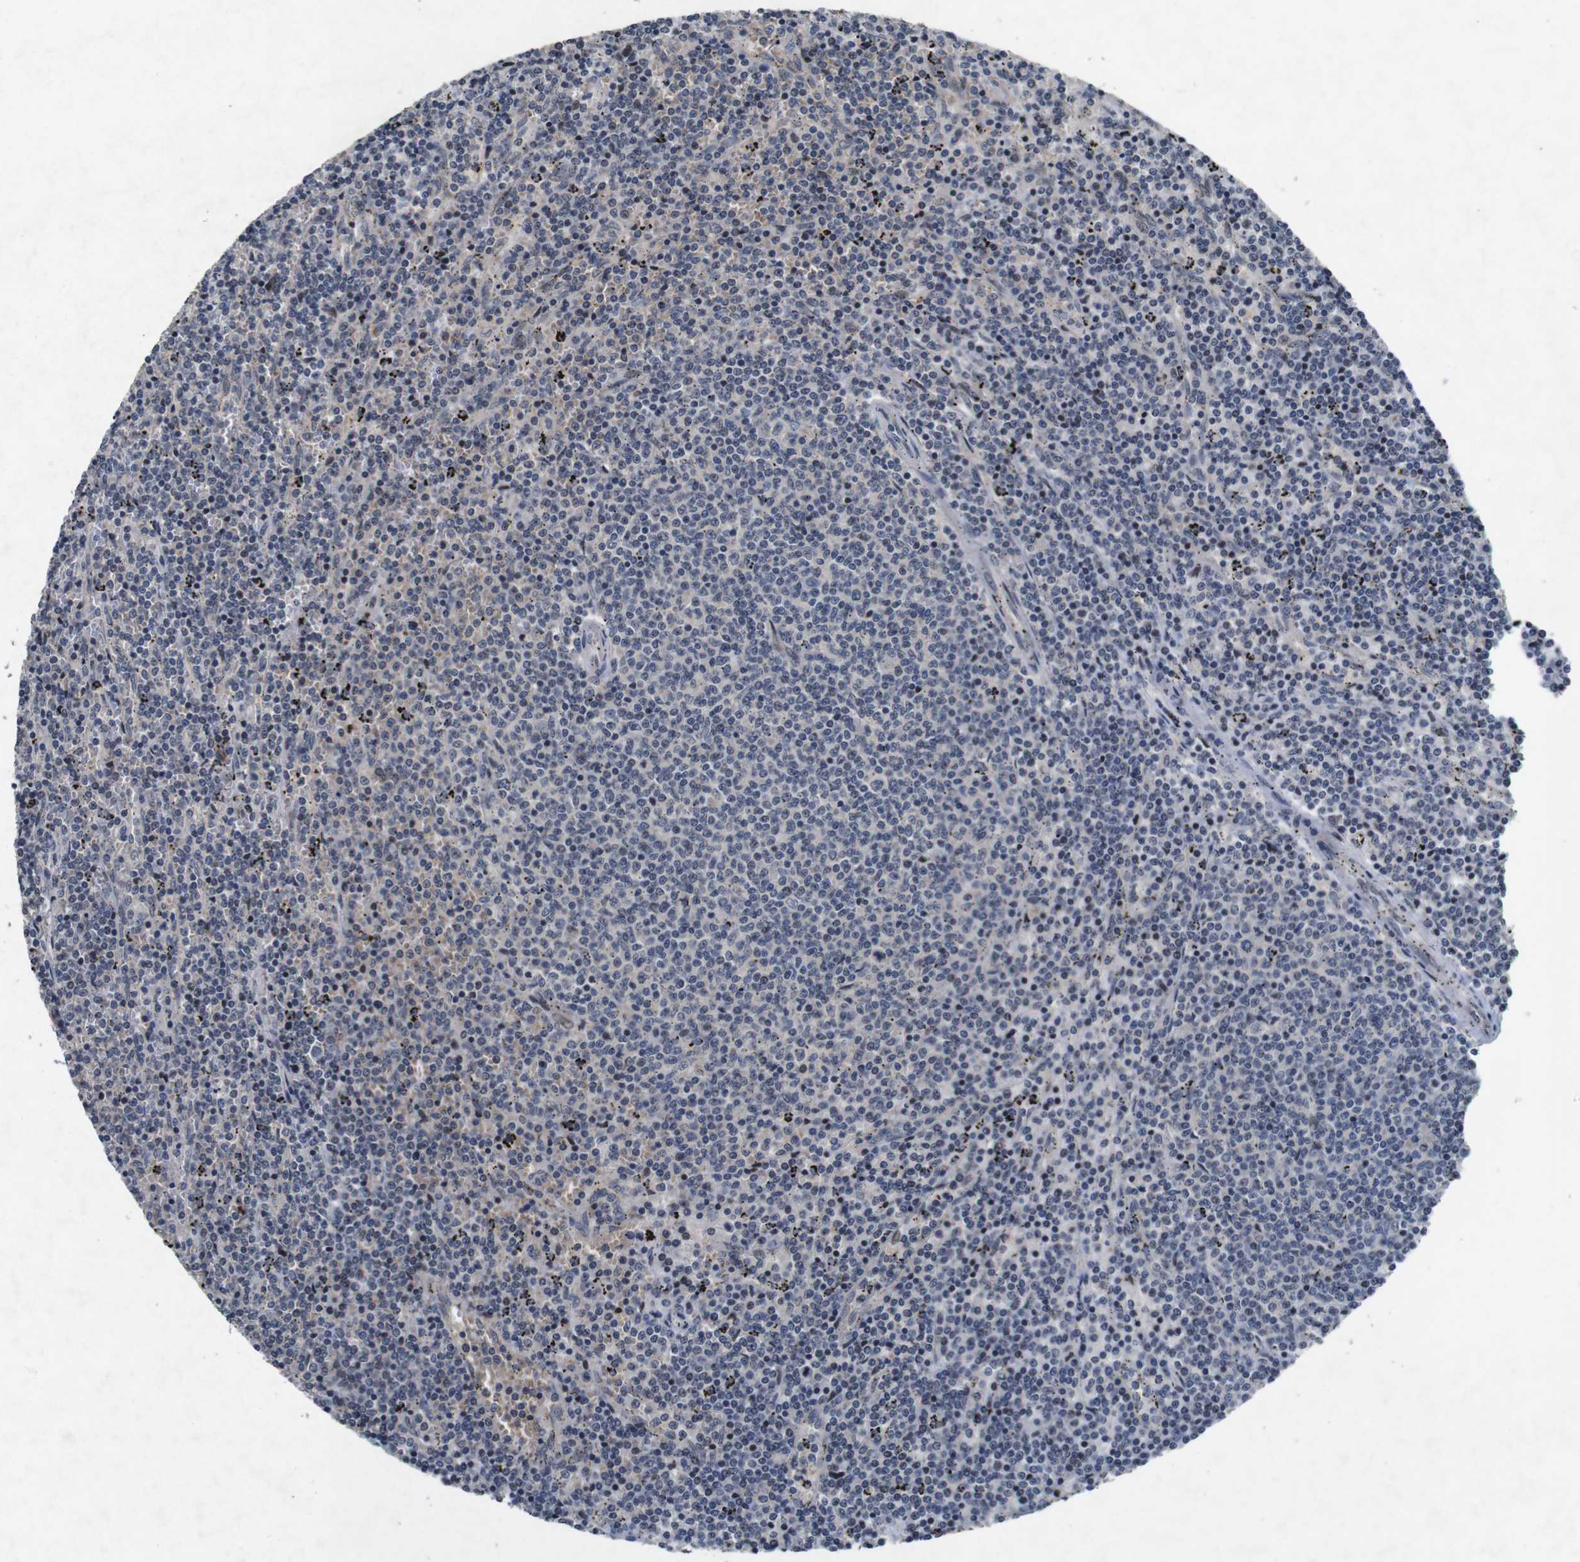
{"staining": {"intensity": "negative", "quantity": "none", "location": "none"}, "tissue": "lymphoma", "cell_type": "Tumor cells", "image_type": "cancer", "snomed": [{"axis": "morphology", "description": "Malignant lymphoma, non-Hodgkin's type, Low grade"}, {"axis": "topography", "description": "Spleen"}], "caption": "The immunohistochemistry photomicrograph has no significant positivity in tumor cells of lymphoma tissue.", "gene": "AKT3", "patient": {"sex": "female", "age": 50}}